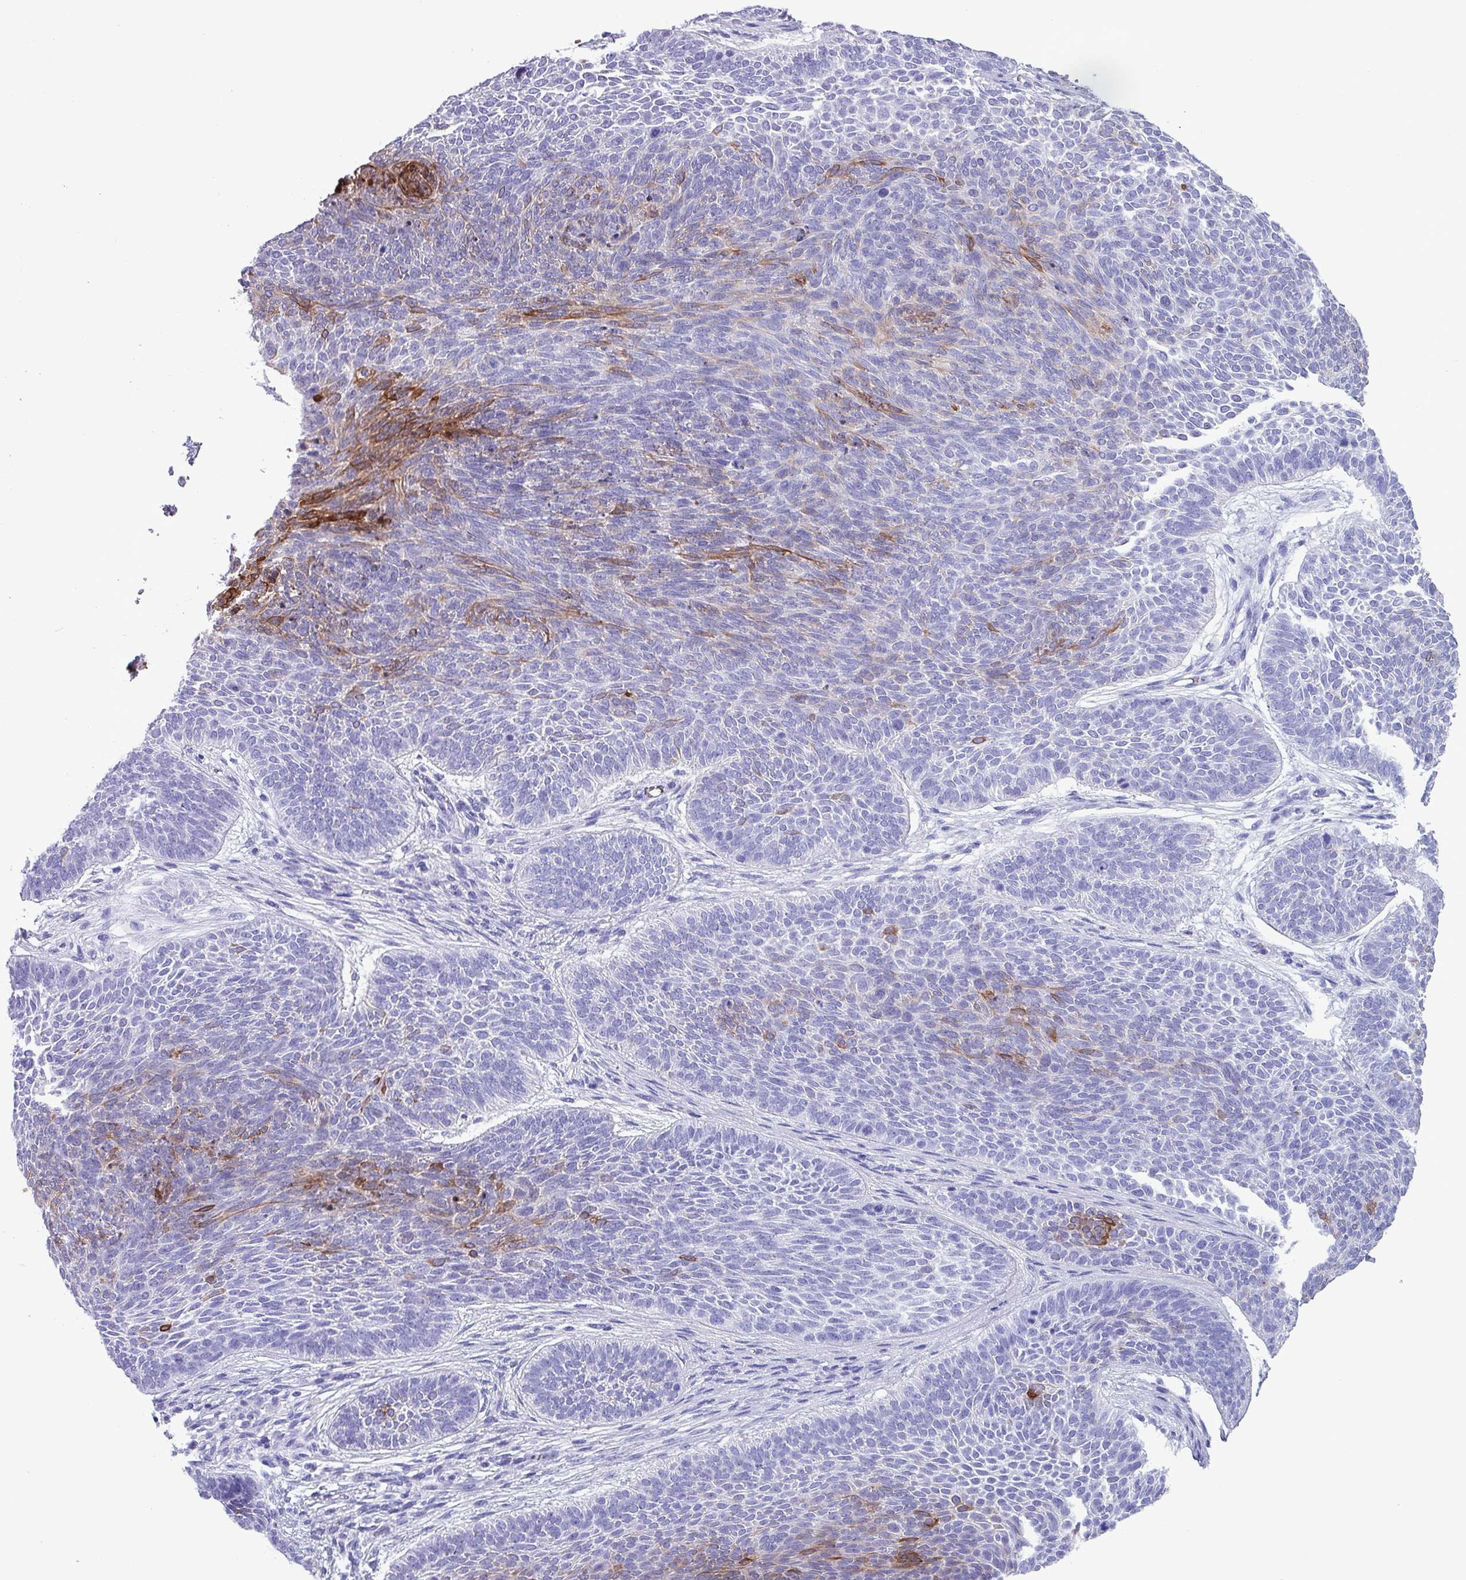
{"staining": {"intensity": "moderate", "quantity": "<25%", "location": "cytoplasmic/membranous"}, "tissue": "skin cancer", "cell_type": "Tumor cells", "image_type": "cancer", "snomed": [{"axis": "morphology", "description": "Basal cell carcinoma"}, {"axis": "topography", "description": "Skin"}], "caption": "Skin cancer (basal cell carcinoma) was stained to show a protein in brown. There is low levels of moderate cytoplasmic/membranous positivity in approximately <25% of tumor cells.", "gene": "KRT6C", "patient": {"sex": "male", "age": 85}}